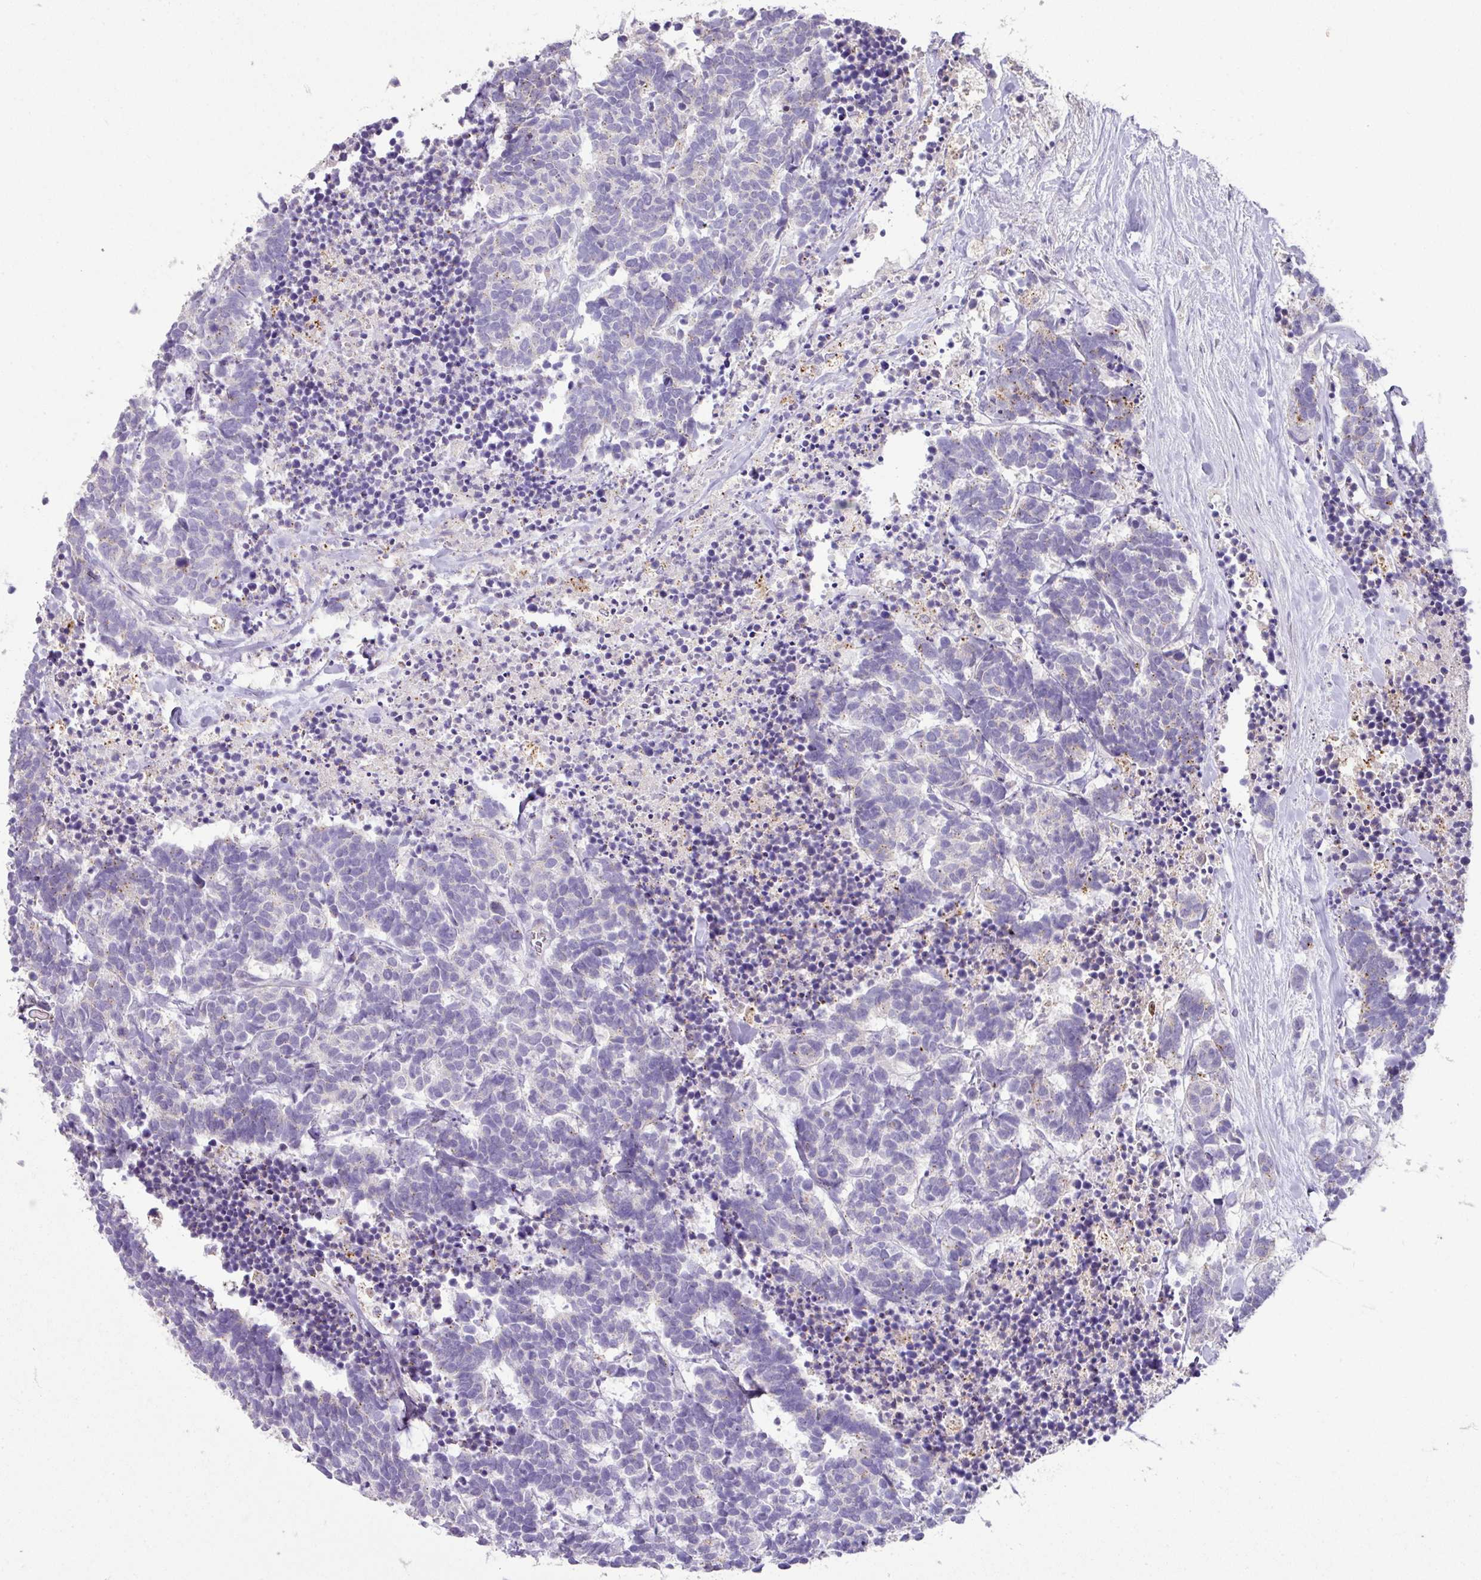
{"staining": {"intensity": "negative", "quantity": "none", "location": "none"}, "tissue": "carcinoid", "cell_type": "Tumor cells", "image_type": "cancer", "snomed": [{"axis": "morphology", "description": "Carcinoma, NOS"}, {"axis": "morphology", "description": "Carcinoid, malignant, NOS"}, {"axis": "topography", "description": "Urinary bladder"}], "caption": "Image shows no significant protein staining in tumor cells of carcinoma.", "gene": "PLEKHH3", "patient": {"sex": "male", "age": 57}}